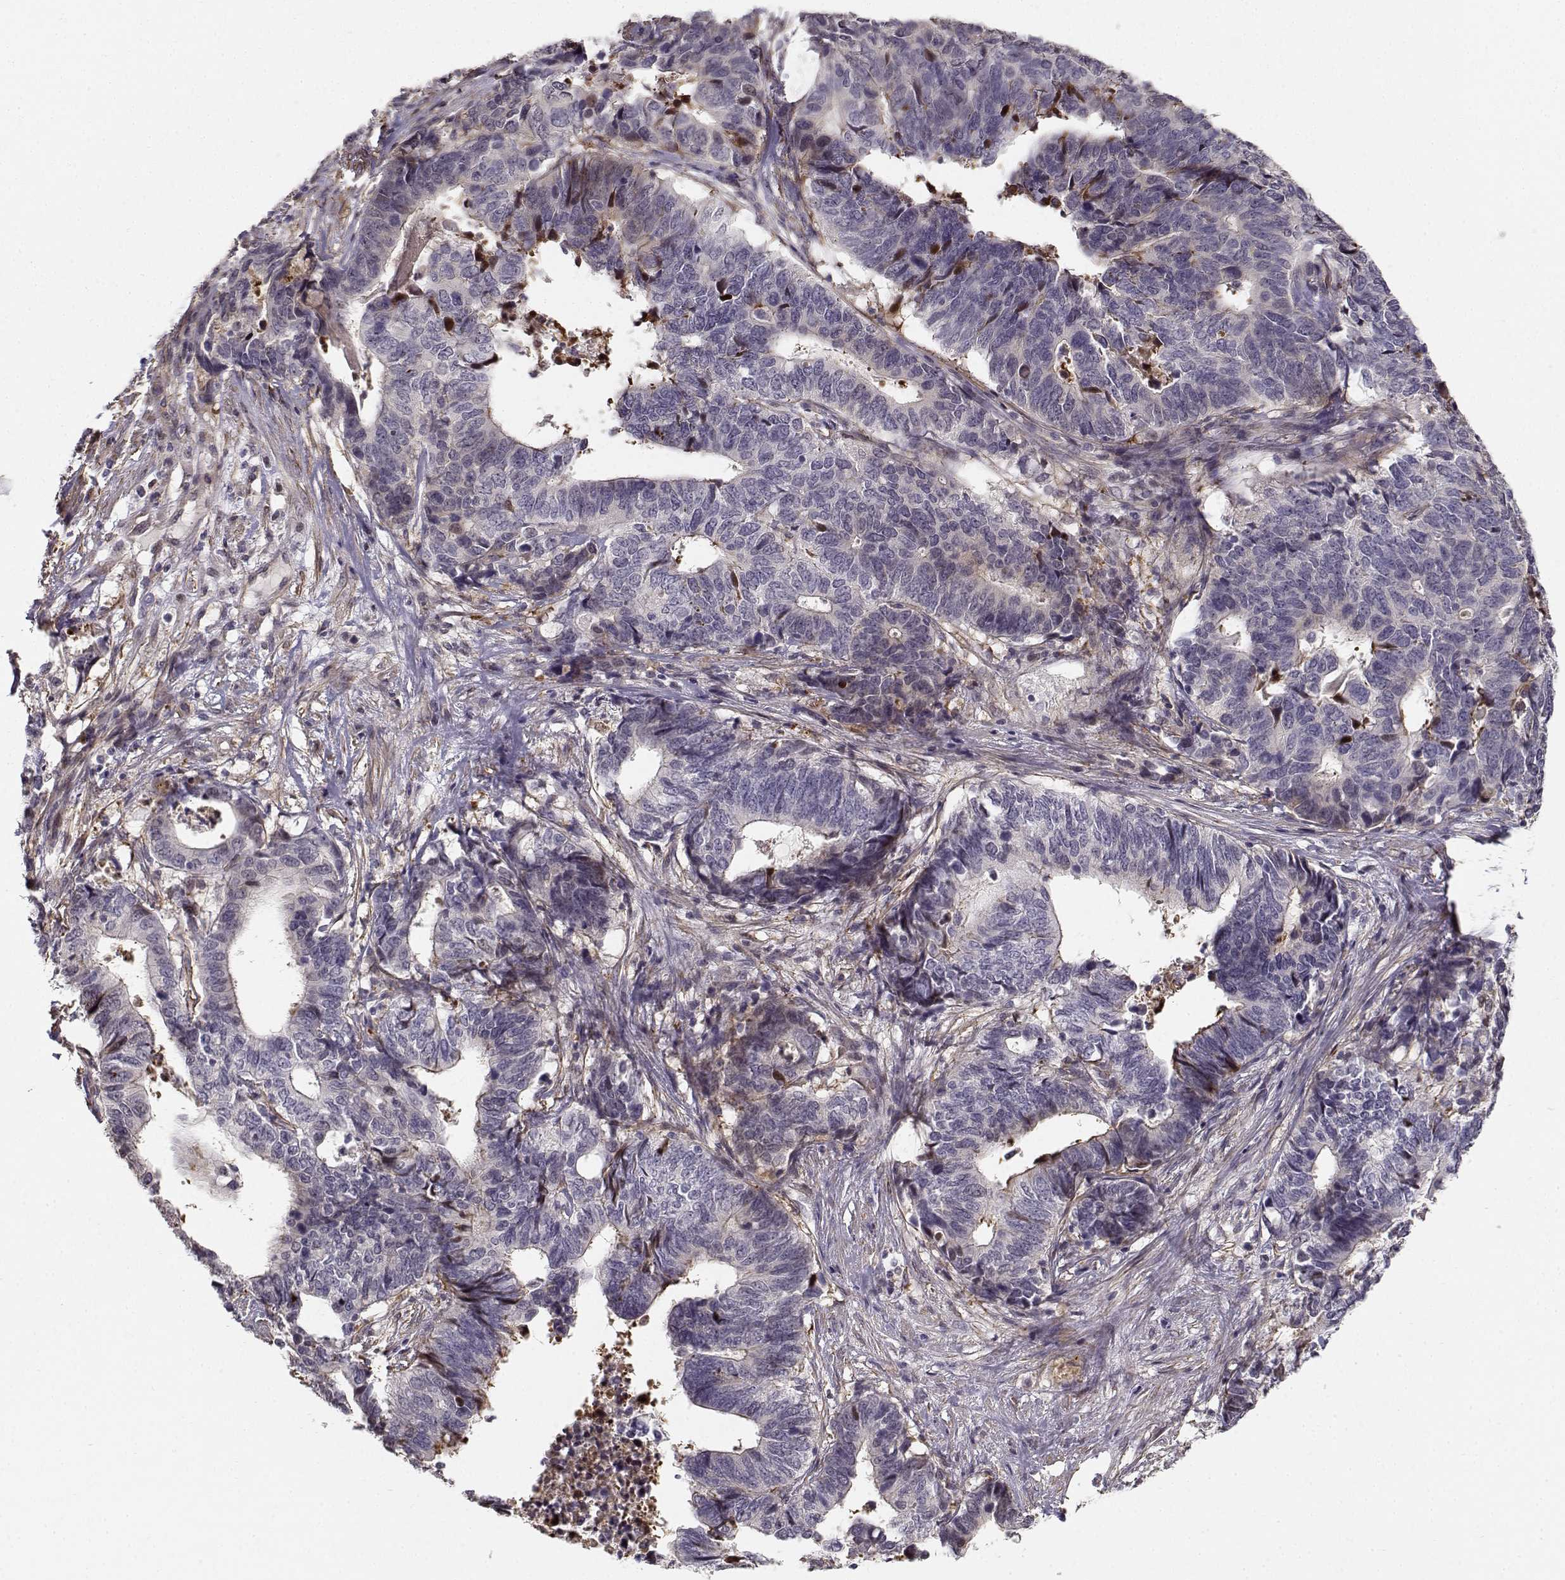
{"staining": {"intensity": "negative", "quantity": "none", "location": "none"}, "tissue": "stomach cancer", "cell_type": "Tumor cells", "image_type": "cancer", "snomed": [{"axis": "morphology", "description": "Adenocarcinoma, NOS"}, {"axis": "topography", "description": "Stomach, upper"}], "caption": "Tumor cells are negative for protein expression in human stomach cancer.", "gene": "RGS9BP", "patient": {"sex": "female", "age": 67}}